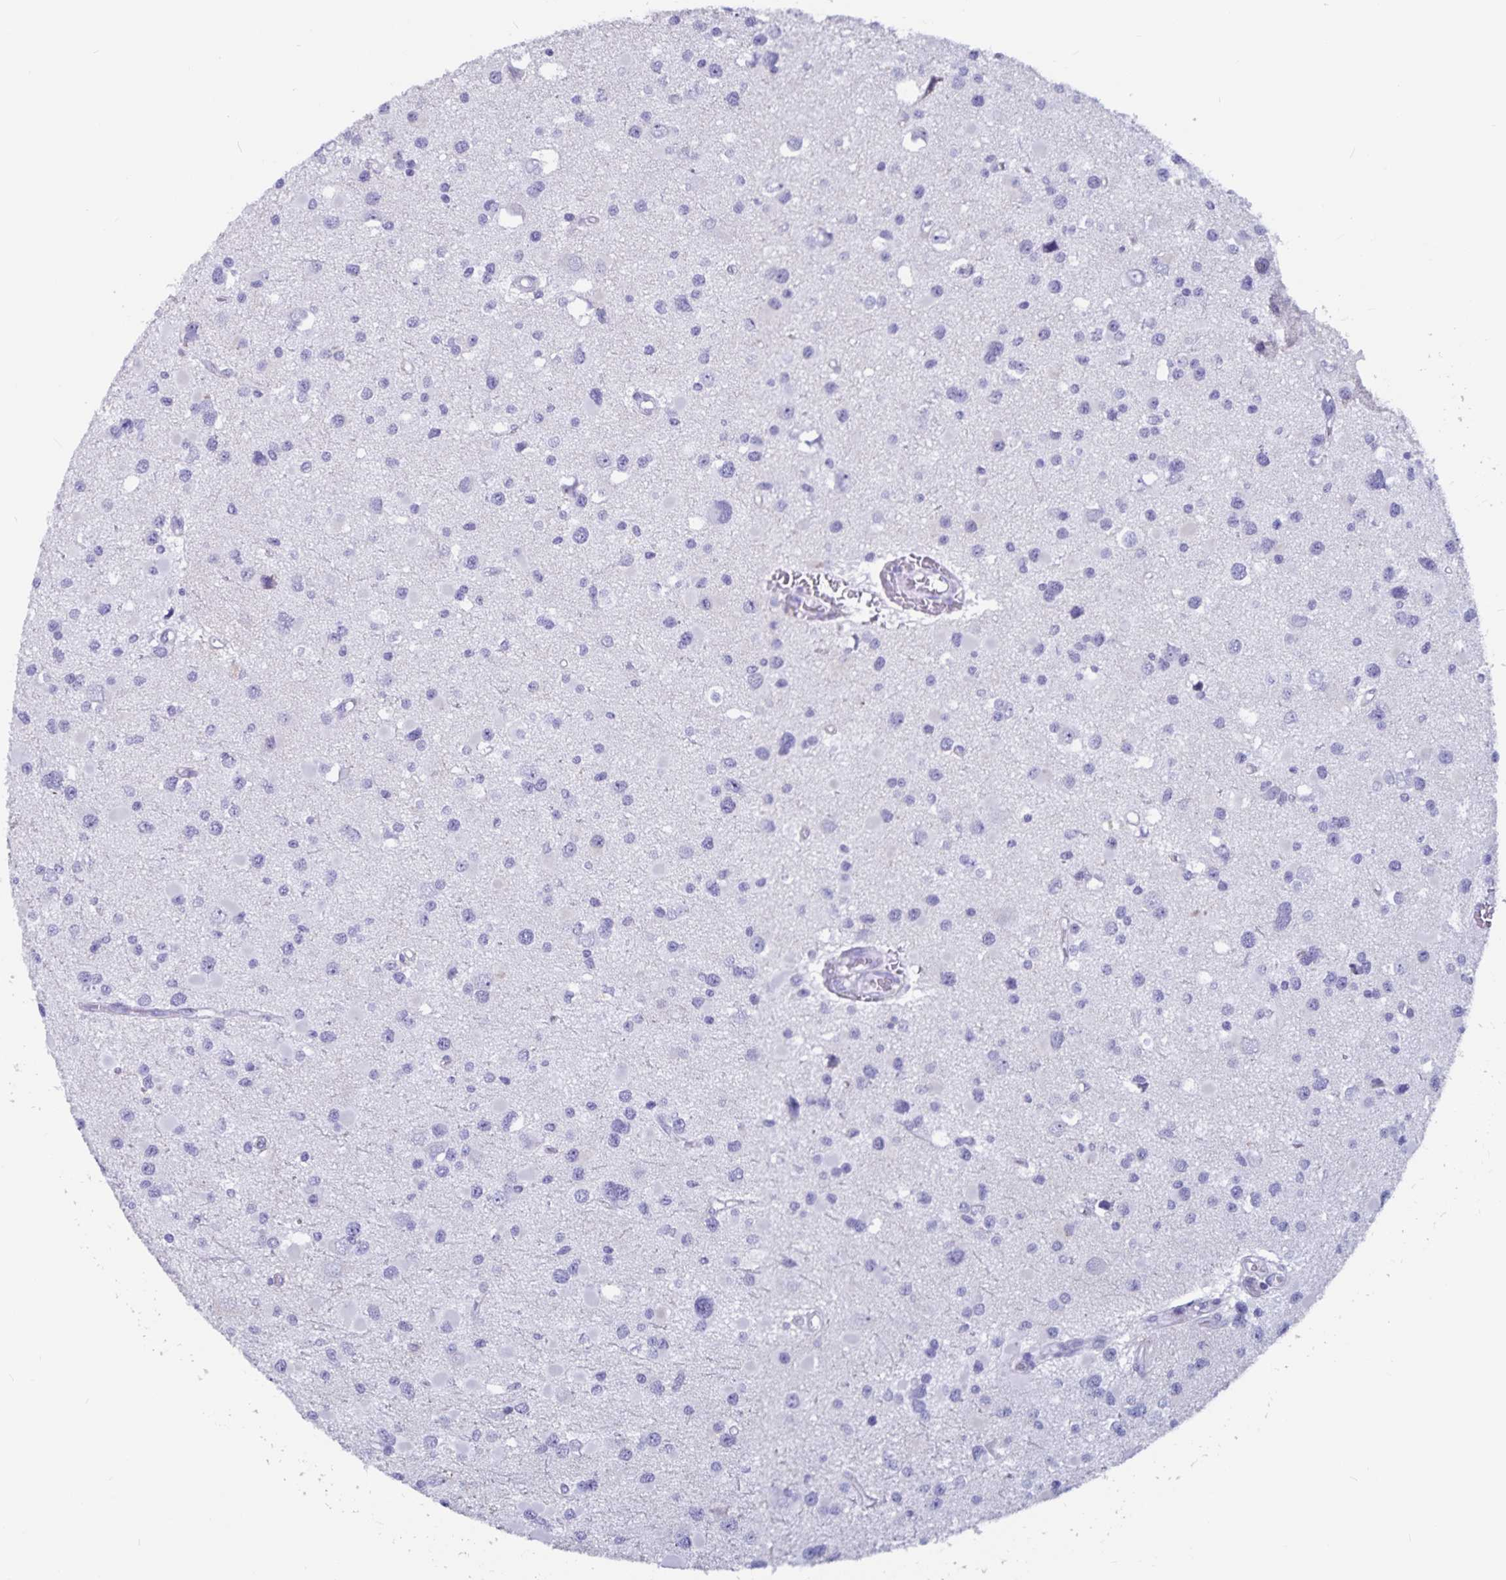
{"staining": {"intensity": "negative", "quantity": "none", "location": "none"}, "tissue": "glioma", "cell_type": "Tumor cells", "image_type": "cancer", "snomed": [{"axis": "morphology", "description": "Glioma, malignant, High grade"}, {"axis": "topography", "description": "Brain"}], "caption": "The photomicrograph displays no significant expression in tumor cells of high-grade glioma (malignant).", "gene": "GPR137", "patient": {"sex": "male", "age": 54}}